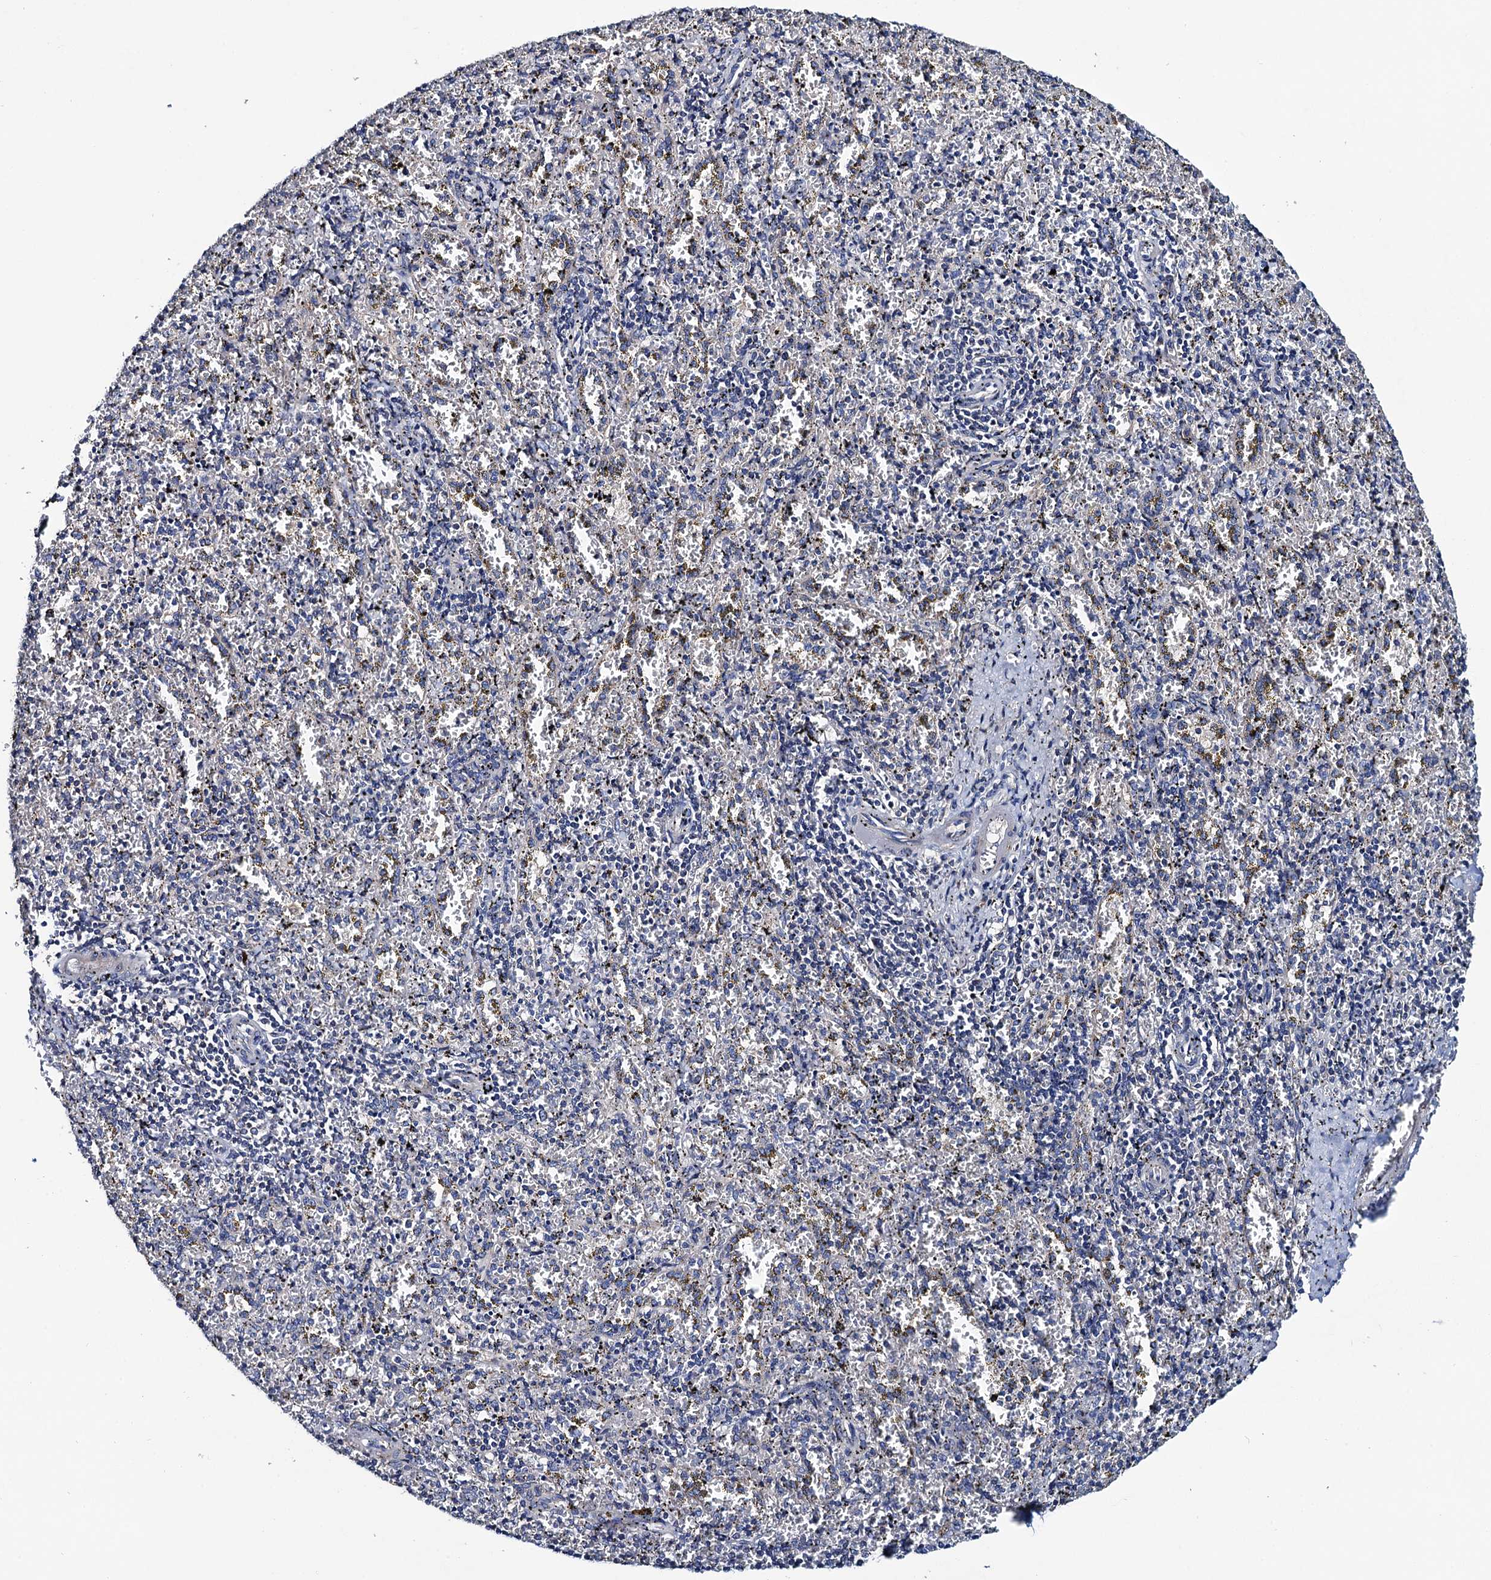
{"staining": {"intensity": "negative", "quantity": "none", "location": "none"}, "tissue": "spleen", "cell_type": "Cells in red pulp", "image_type": "normal", "snomed": [{"axis": "morphology", "description": "Normal tissue, NOS"}, {"axis": "topography", "description": "Spleen"}], "caption": "This is an IHC image of benign spleen. There is no expression in cells in red pulp.", "gene": "MRPL48", "patient": {"sex": "male", "age": 11}}